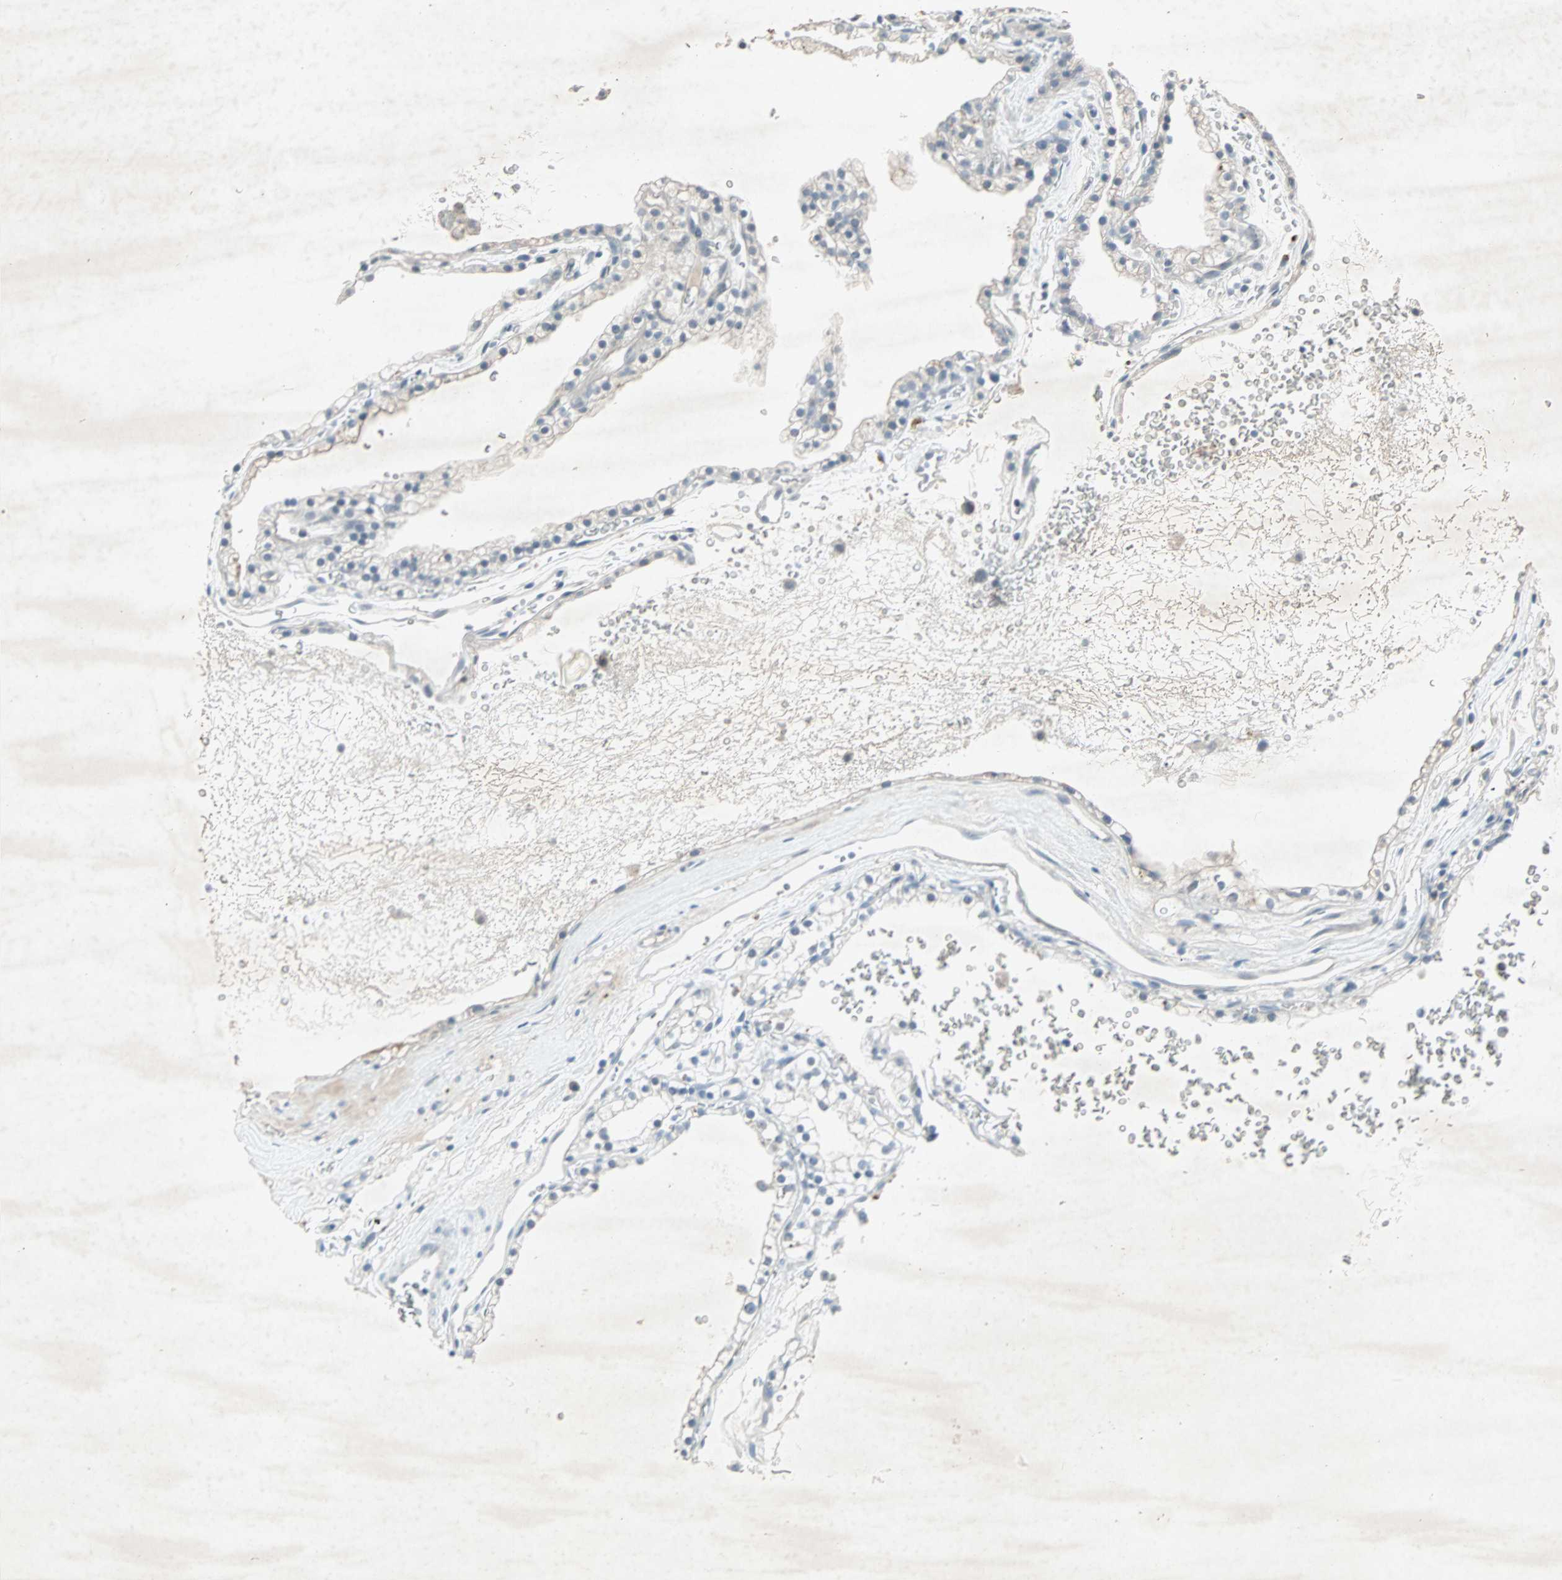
{"staining": {"intensity": "weak", "quantity": "<25%", "location": "cytoplasmic/membranous"}, "tissue": "renal cancer", "cell_type": "Tumor cells", "image_type": "cancer", "snomed": [{"axis": "morphology", "description": "Adenocarcinoma, NOS"}, {"axis": "topography", "description": "Kidney"}], "caption": "A photomicrograph of renal adenocarcinoma stained for a protein displays no brown staining in tumor cells.", "gene": "LANCL3", "patient": {"sex": "female", "age": 41}}